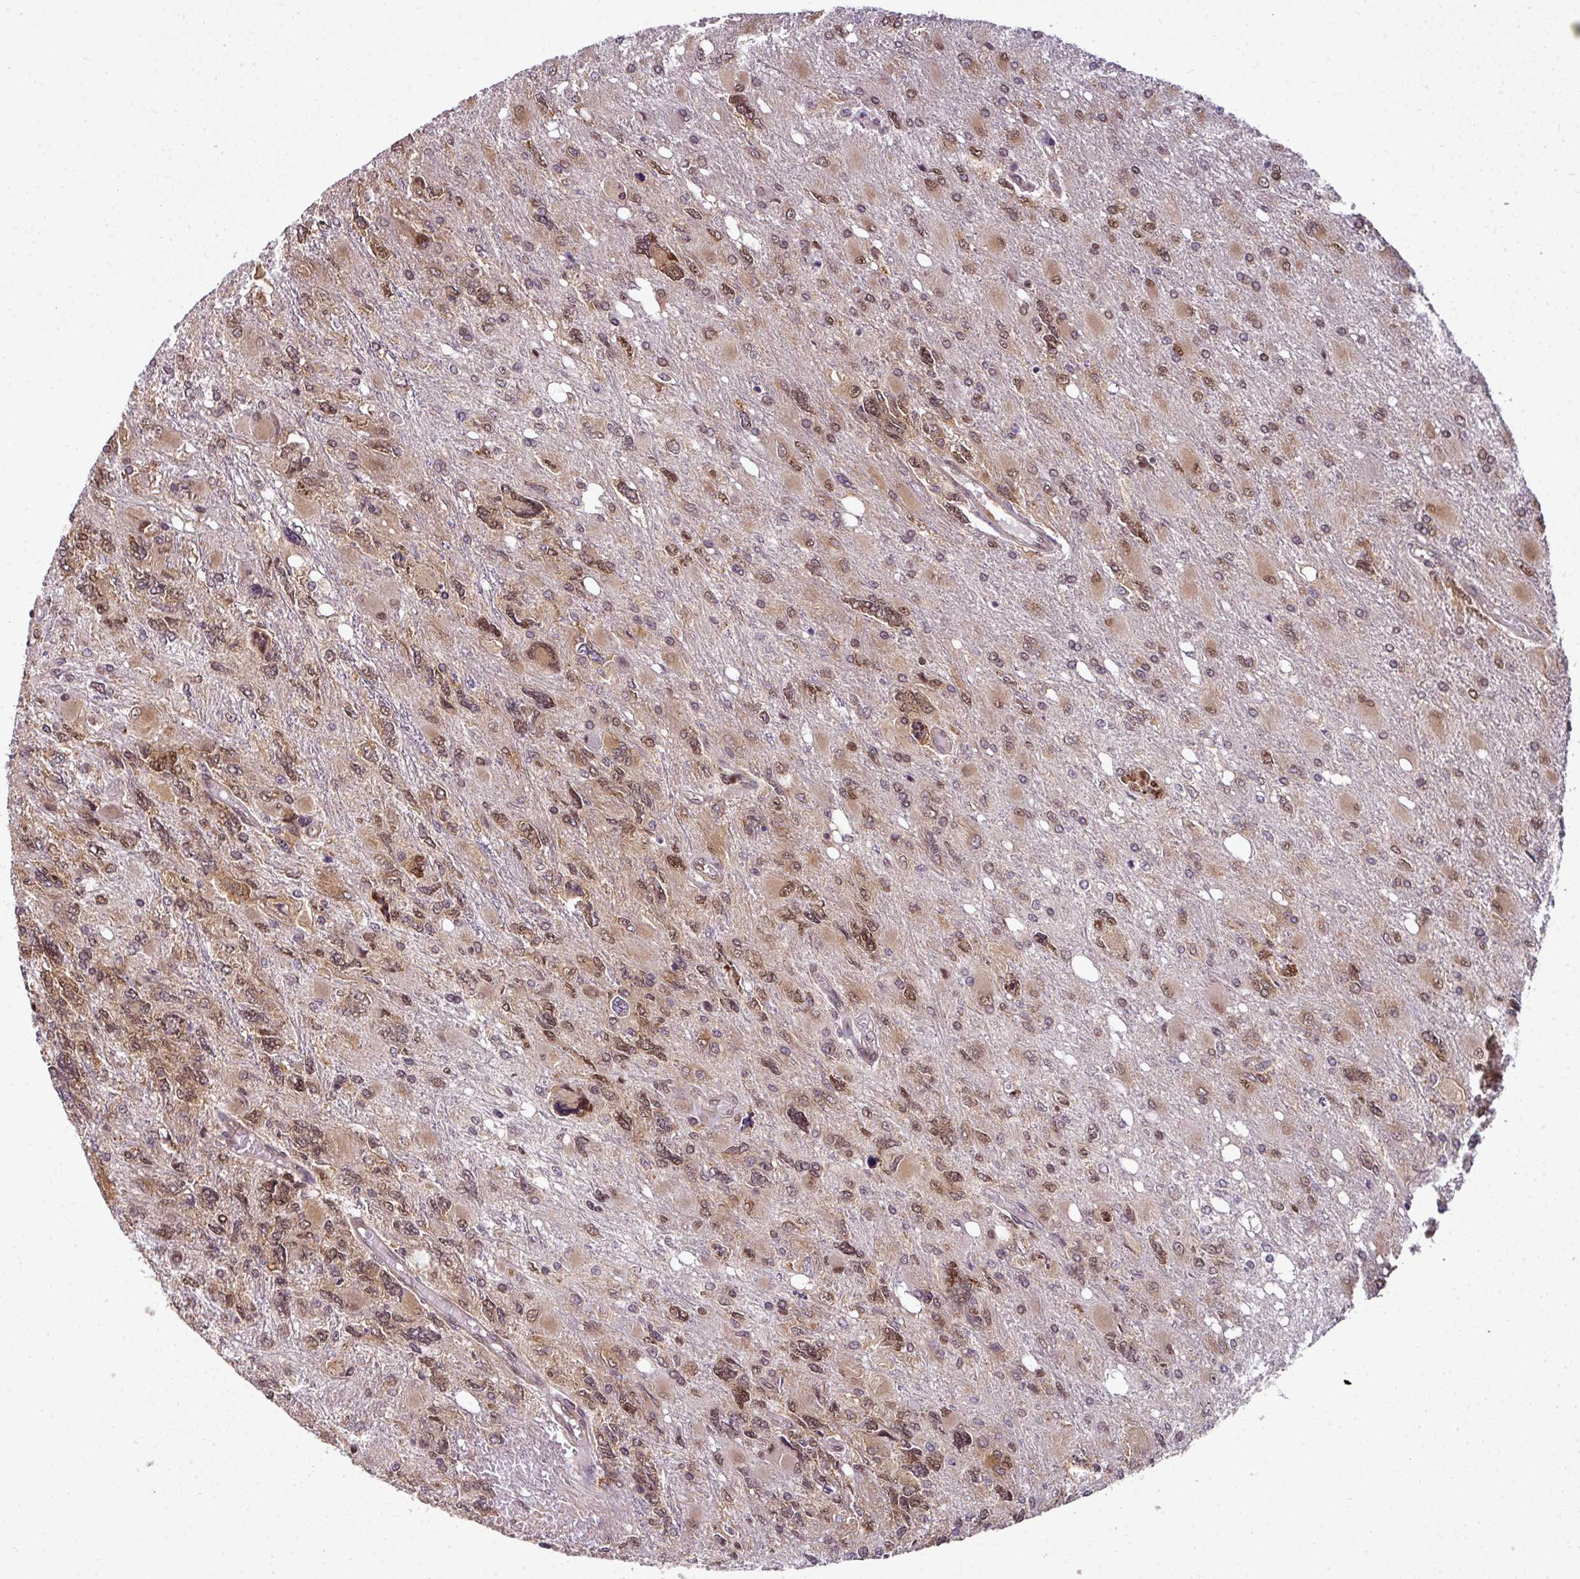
{"staining": {"intensity": "moderate", "quantity": ">75%", "location": "nuclear"}, "tissue": "glioma", "cell_type": "Tumor cells", "image_type": "cancer", "snomed": [{"axis": "morphology", "description": "Glioma, malignant, High grade"}, {"axis": "topography", "description": "Brain"}], "caption": "Immunohistochemistry (IHC) of glioma reveals medium levels of moderate nuclear positivity in approximately >75% of tumor cells.", "gene": "RBM4B", "patient": {"sex": "male", "age": 67}}